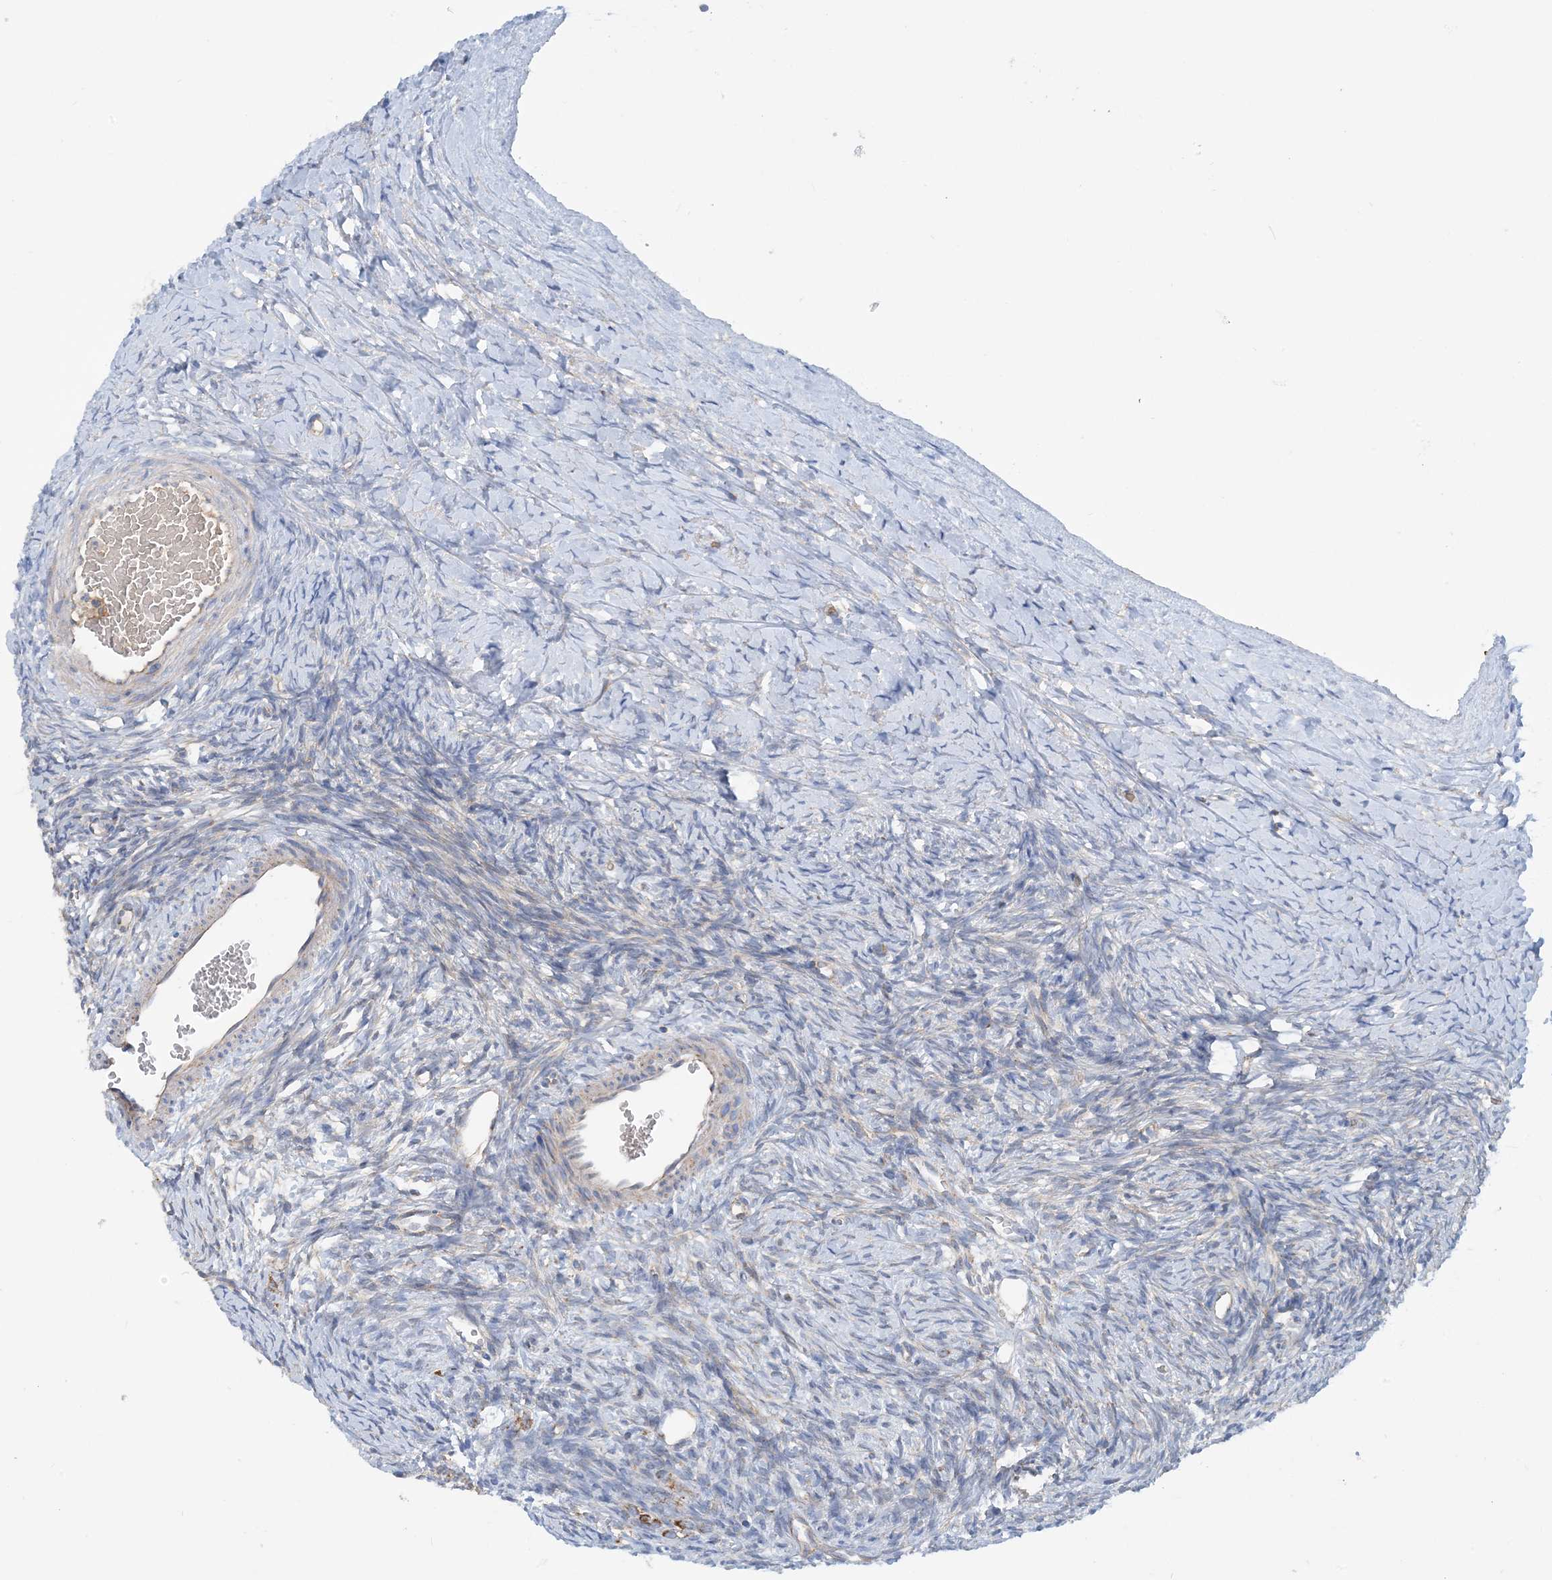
{"staining": {"intensity": "negative", "quantity": "none", "location": "none"}, "tissue": "ovary", "cell_type": "Ovarian stroma cells", "image_type": "normal", "snomed": [{"axis": "morphology", "description": "Normal tissue, NOS"}, {"axis": "morphology", "description": "Developmental malformation"}, {"axis": "topography", "description": "Ovary"}], "caption": "A high-resolution image shows immunohistochemistry staining of unremarkable ovary, which displays no significant positivity in ovarian stroma cells. Nuclei are stained in blue.", "gene": "PHOSPHO2", "patient": {"sex": "female", "age": 39}}